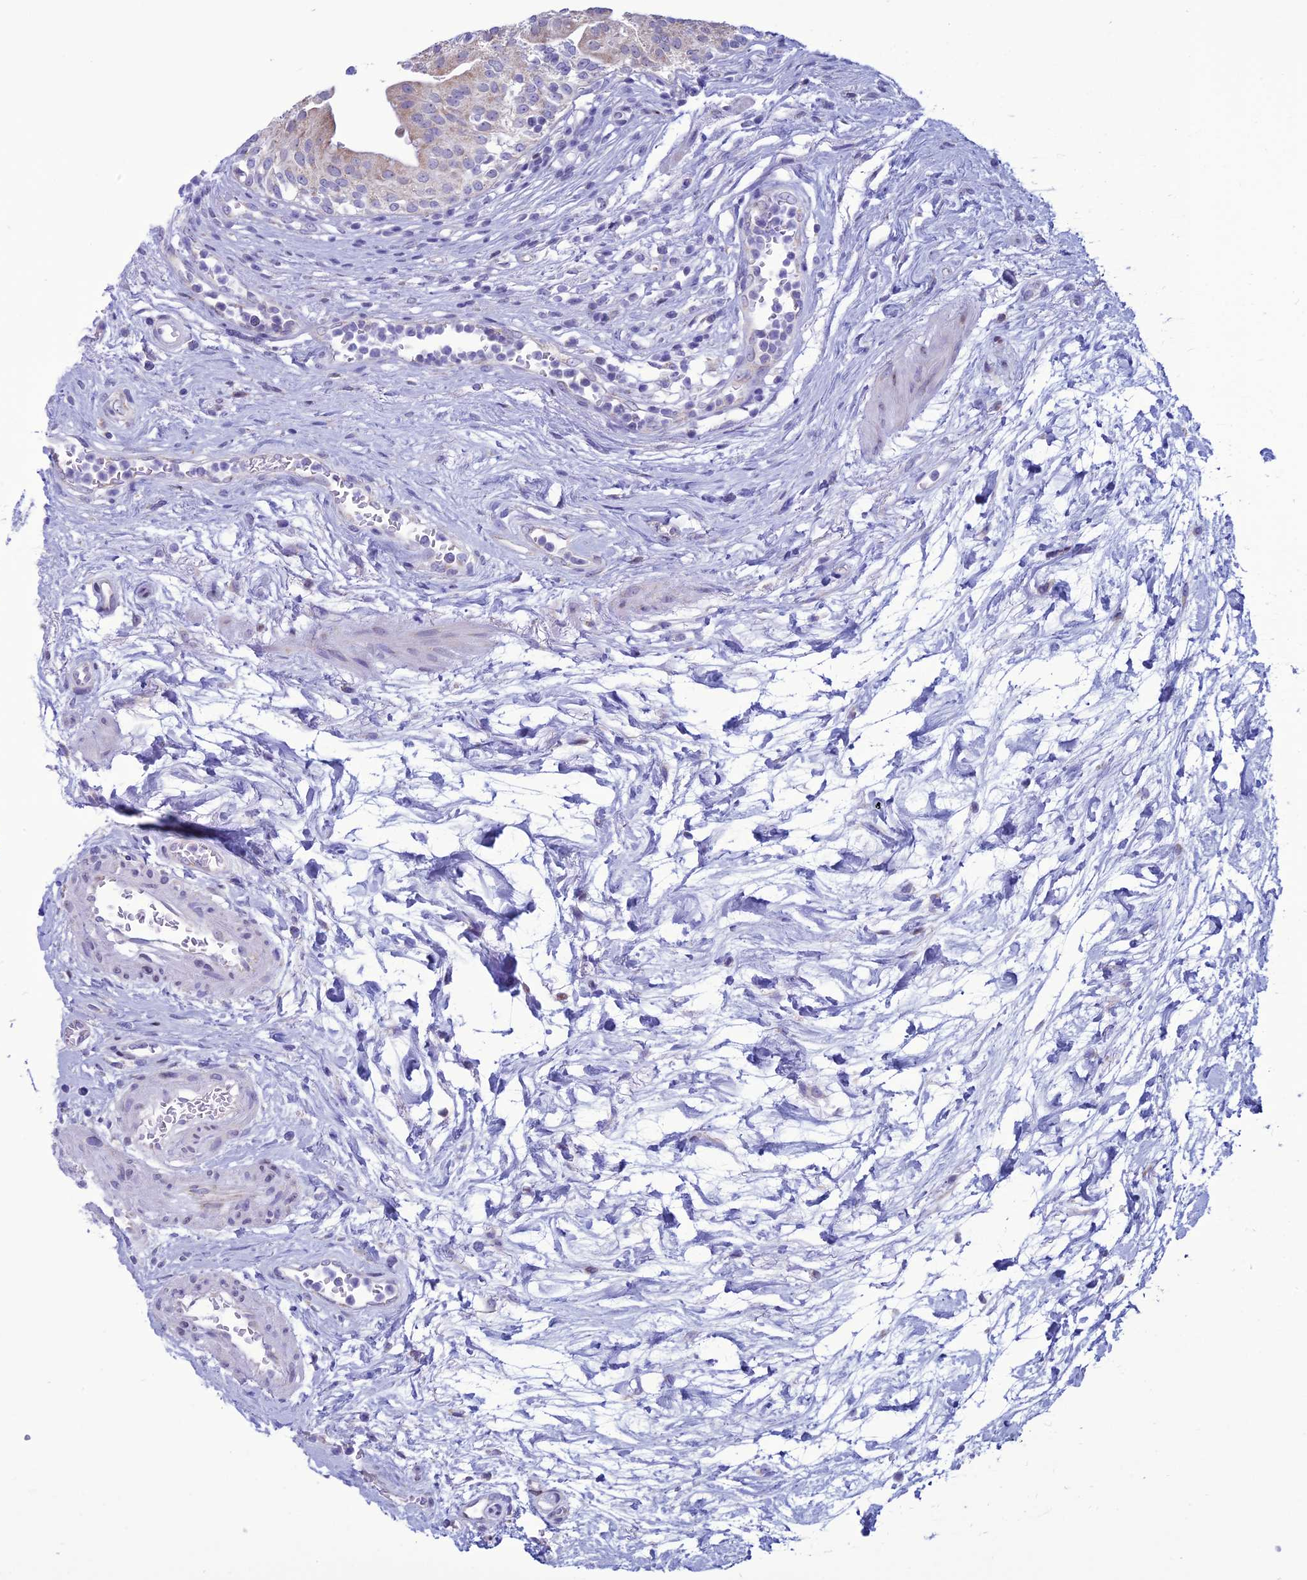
{"staining": {"intensity": "moderate", "quantity": "<25%", "location": "cytoplasmic/membranous"}, "tissue": "urinary bladder", "cell_type": "Urothelial cells", "image_type": "normal", "snomed": [{"axis": "morphology", "description": "Normal tissue, NOS"}, {"axis": "morphology", "description": "Inflammation, NOS"}, {"axis": "topography", "description": "Urinary bladder"}], "caption": "The histopathology image exhibits staining of normal urinary bladder, revealing moderate cytoplasmic/membranous protein positivity (brown color) within urothelial cells.", "gene": "CFAP210", "patient": {"sex": "male", "age": 63}}